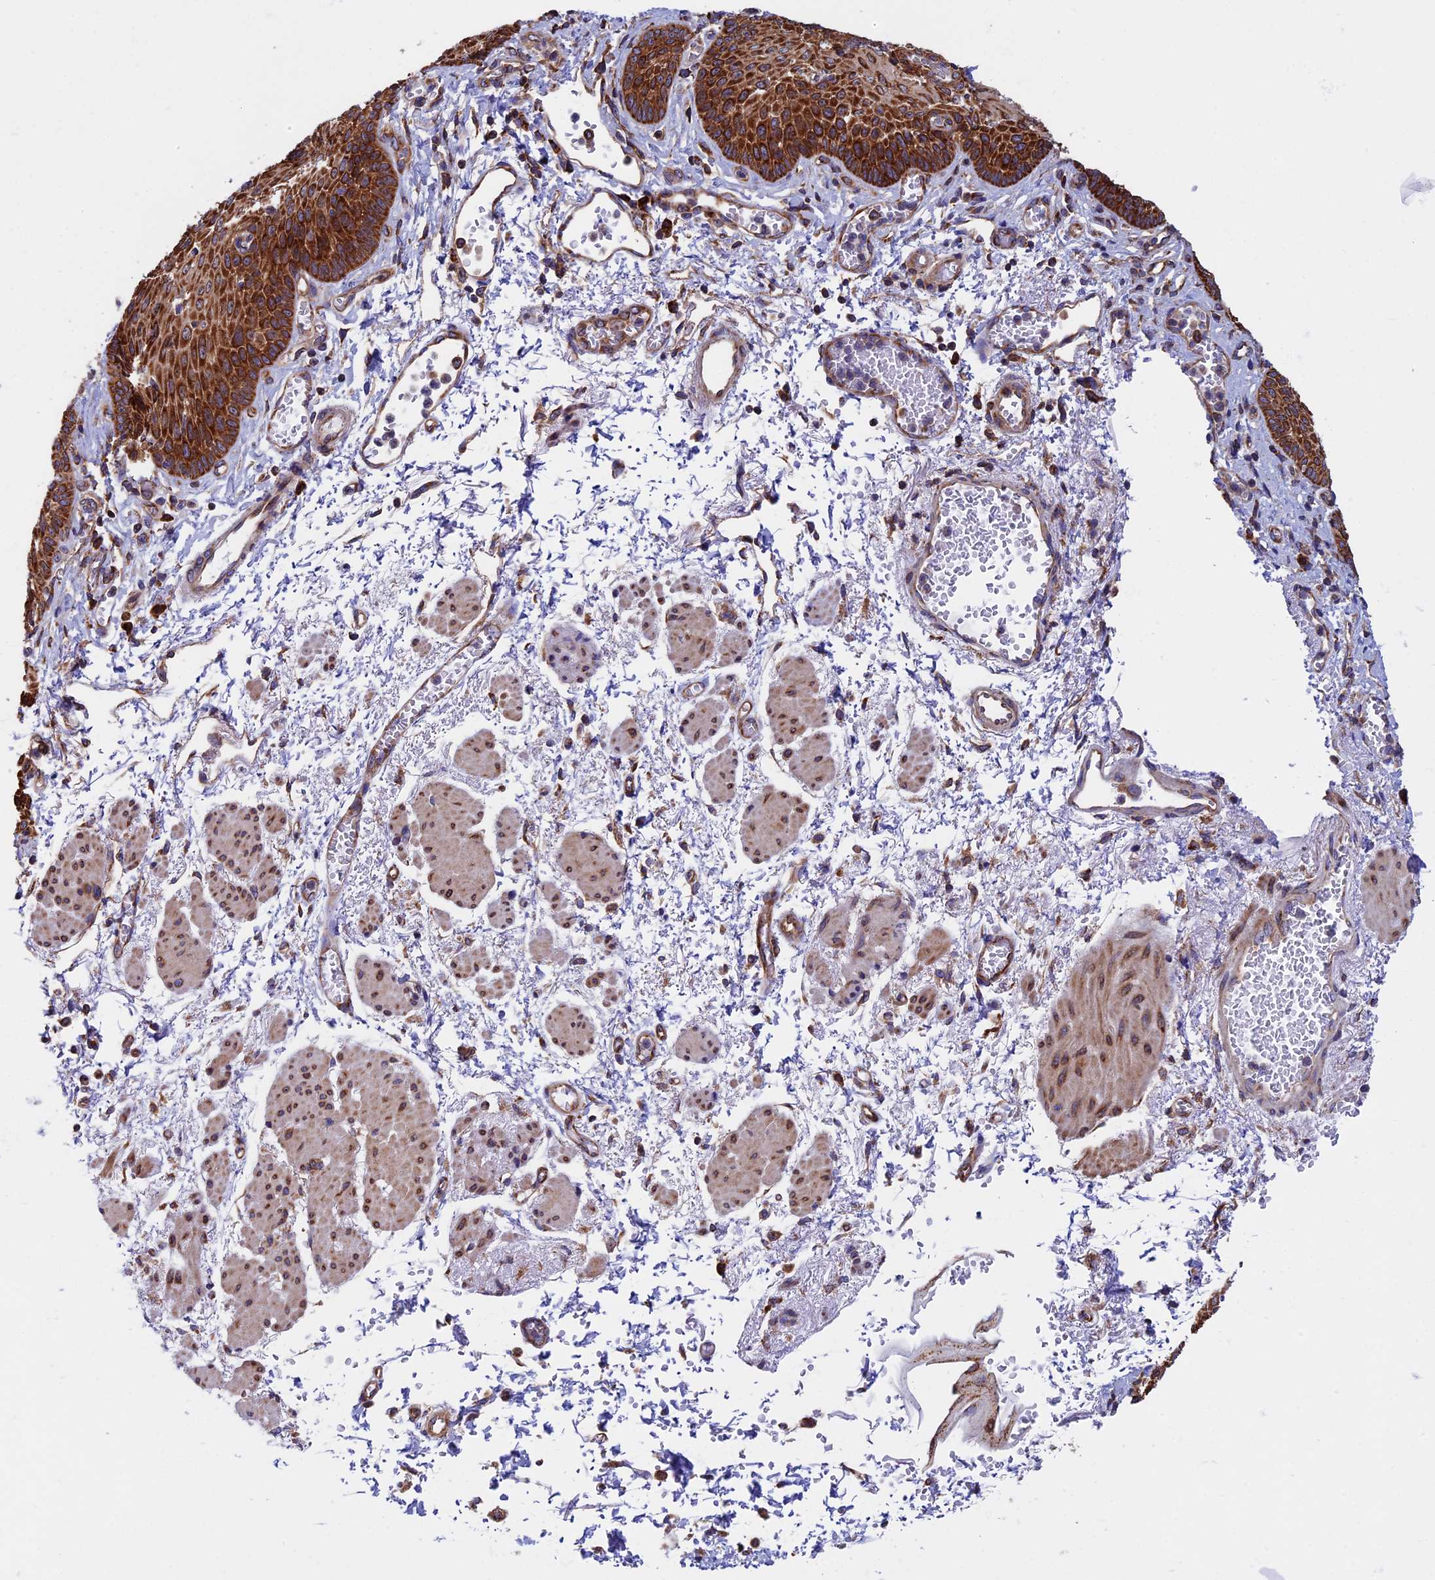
{"staining": {"intensity": "strong", "quantity": ">75%", "location": "cytoplasmic/membranous"}, "tissue": "esophagus", "cell_type": "Squamous epithelial cells", "image_type": "normal", "snomed": [{"axis": "morphology", "description": "Normal tissue, NOS"}, {"axis": "topography", "description": "Esophagus"}], "caption": "The image displays immunohistochemical staining of benign esophagus. There is strong cytoplasmic/membranous staining is identified in about >75% of squamous epithelial cells. (Stains: DAB in brown, nuclei in blue, Microscopy: brightfield microscopy at high magnification).", "gene": "SLC9A5", "patient": {"sex": "male", "age": 81}}